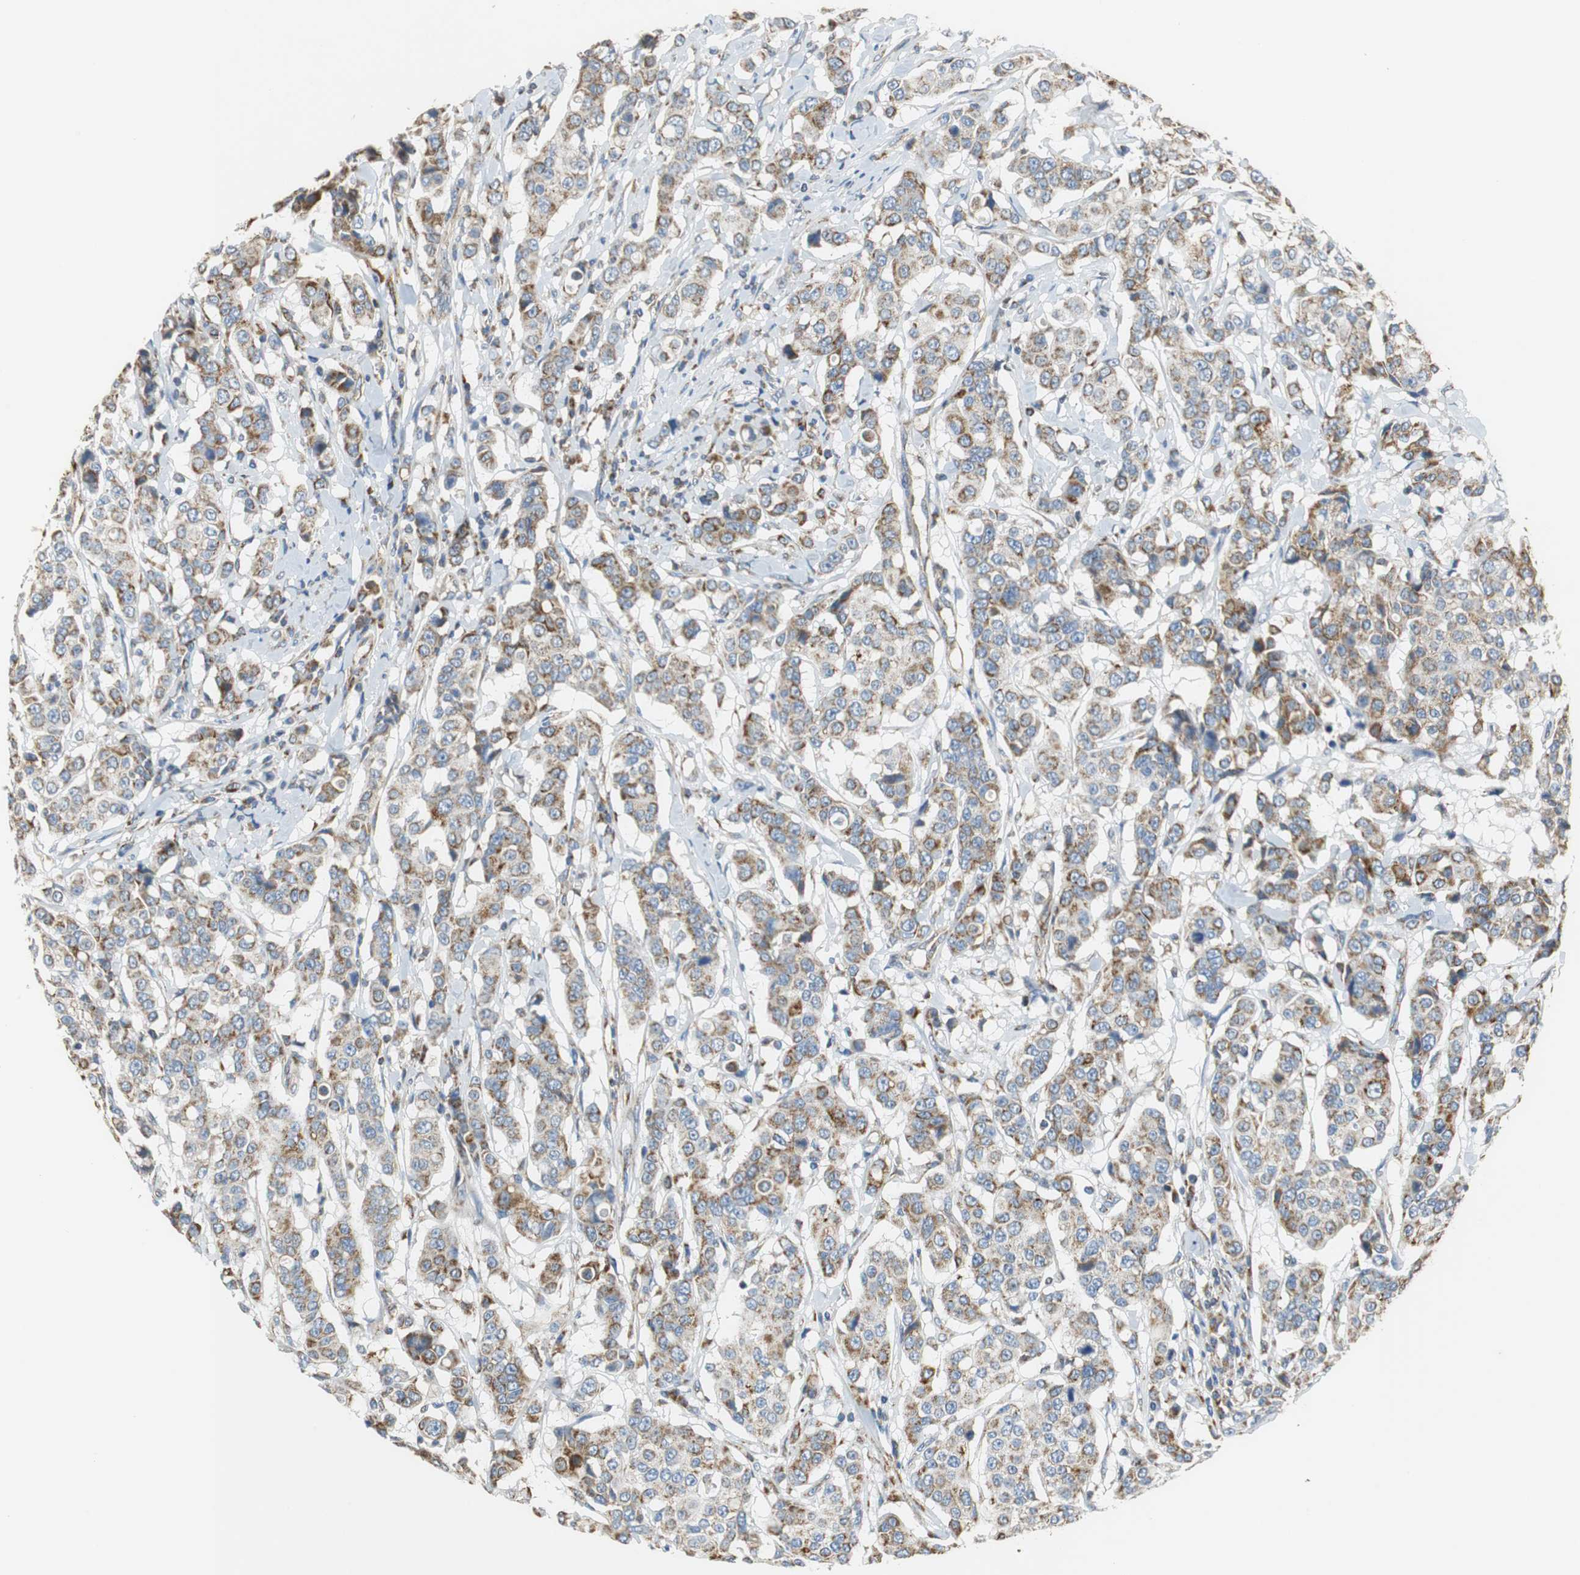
{"staining": {"intensity": "moderate", "quantity": ">75%", "location": "cytoplasmic/membranous"}, "tissue": "breast cancer", "cell_type": "Tumor cells", "image_type": "cancer", "snomed": [{"axis": "morphology", "description": "Duct carcinoma"}, {"axis": "topography", "description": "Breast"}], "caption": "A photomicrograph of infiltrating ductal carcinoma (breast) stained for a protein displays moderate cytoplasmic/membranous brown staining in tumor cells.", "gene": "GSTK1", "patient": {"sex": "female", "age": 27}}